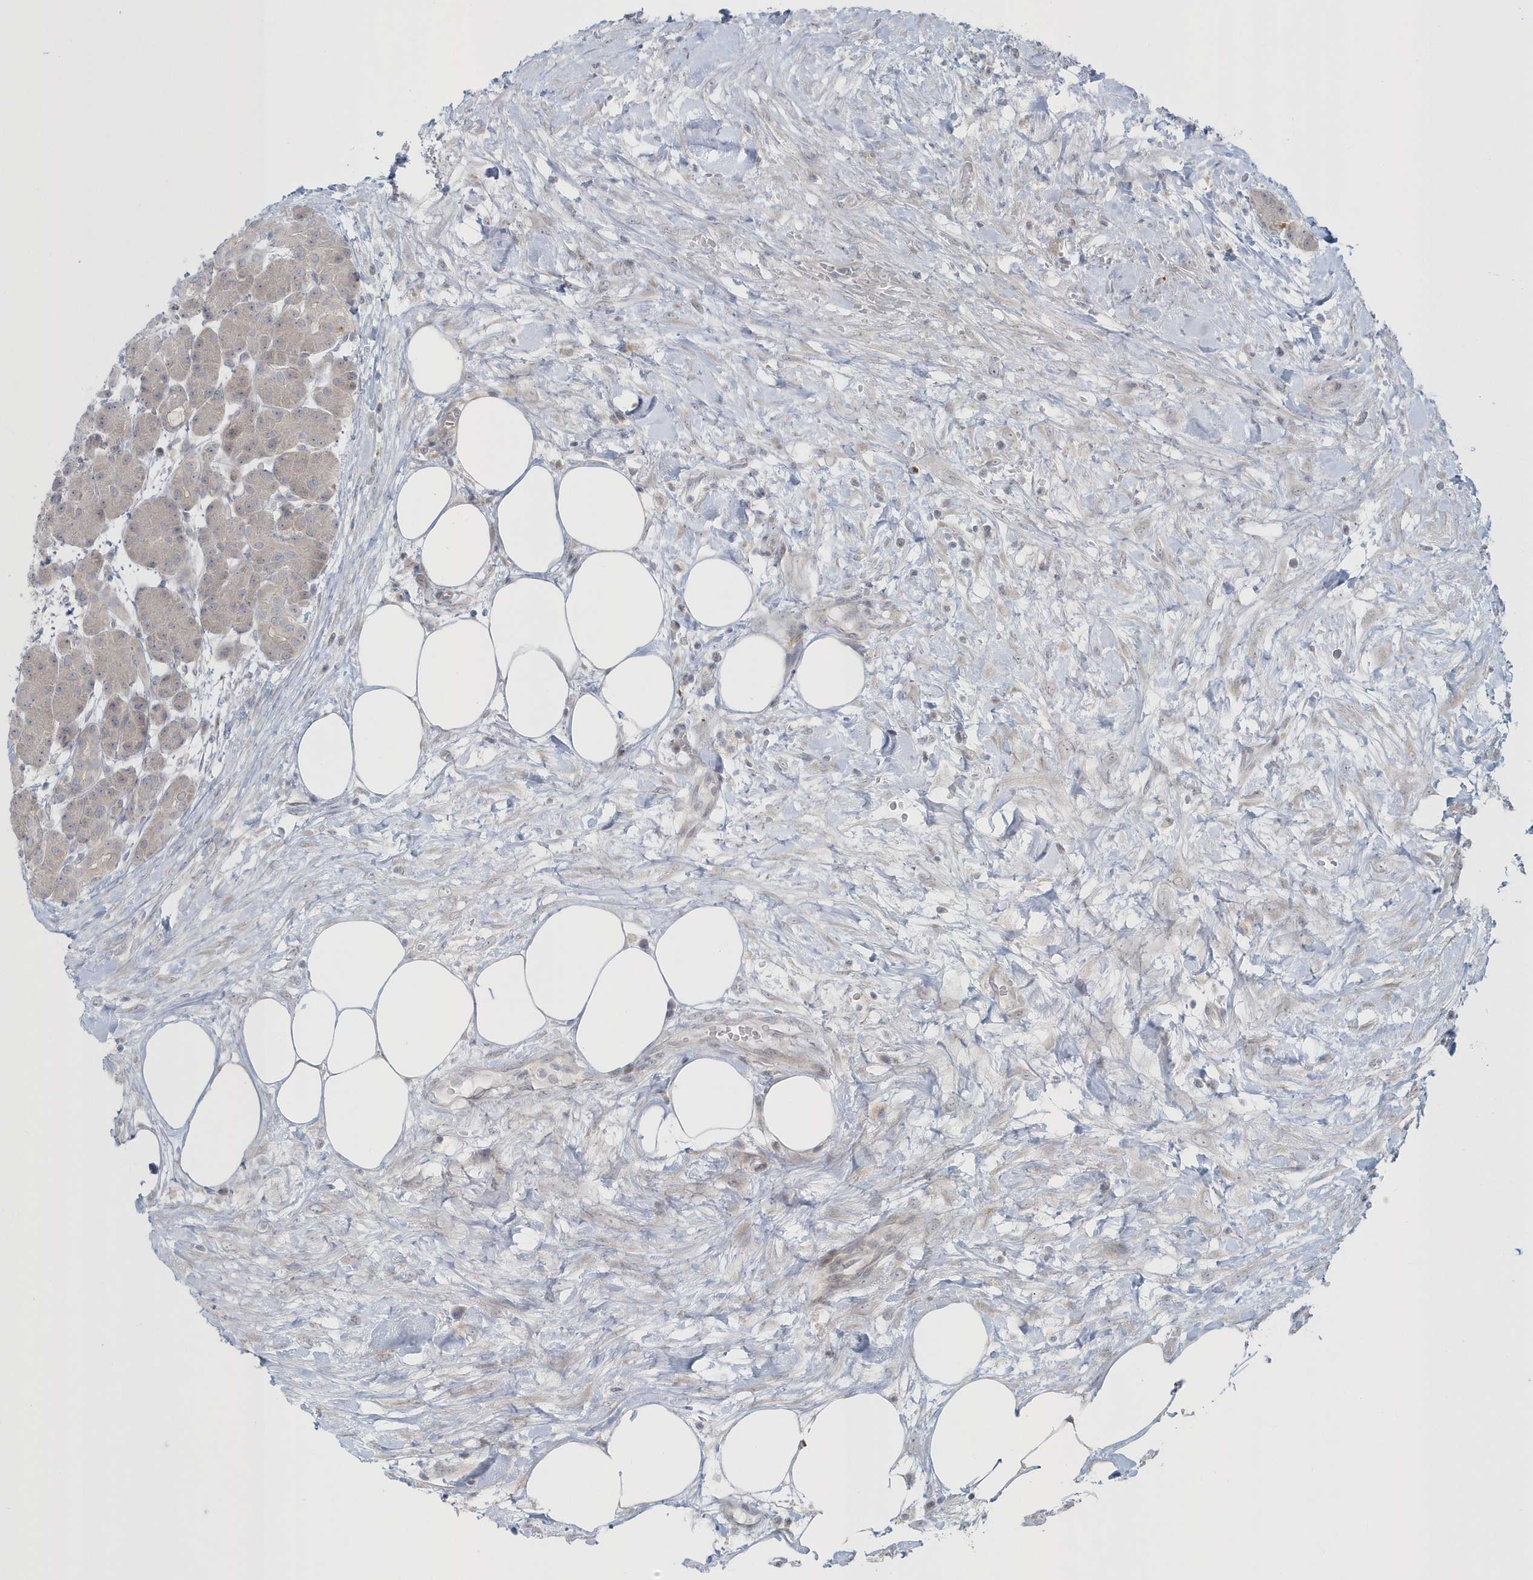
{"staining": {"intensity": "weak", "quantity": "<25%", "location": "cytoplasmic/membranous"}, "tissue": "pancreas", "cell_type": "Exocrine glandular cells", "image_type": "normal", "snomed": [{"axis": "morphology", "description": "Normal tissue, NOS"}, {"axis": "topography", "description": "Pancreas"}], "caption": "High magnification brightfield microscopy of benign pancreas stained with DAB (brown) and counterstained with hematoxylin (blue): exocrine glandular cells show no significant staining. (DAB (3,3'-diaminobenzidine) immunohistochemistry (IHC) with hematoxylin counter stain).", "gene": "BLTP3A", "patient": {"sex": "male", "age": 63}}